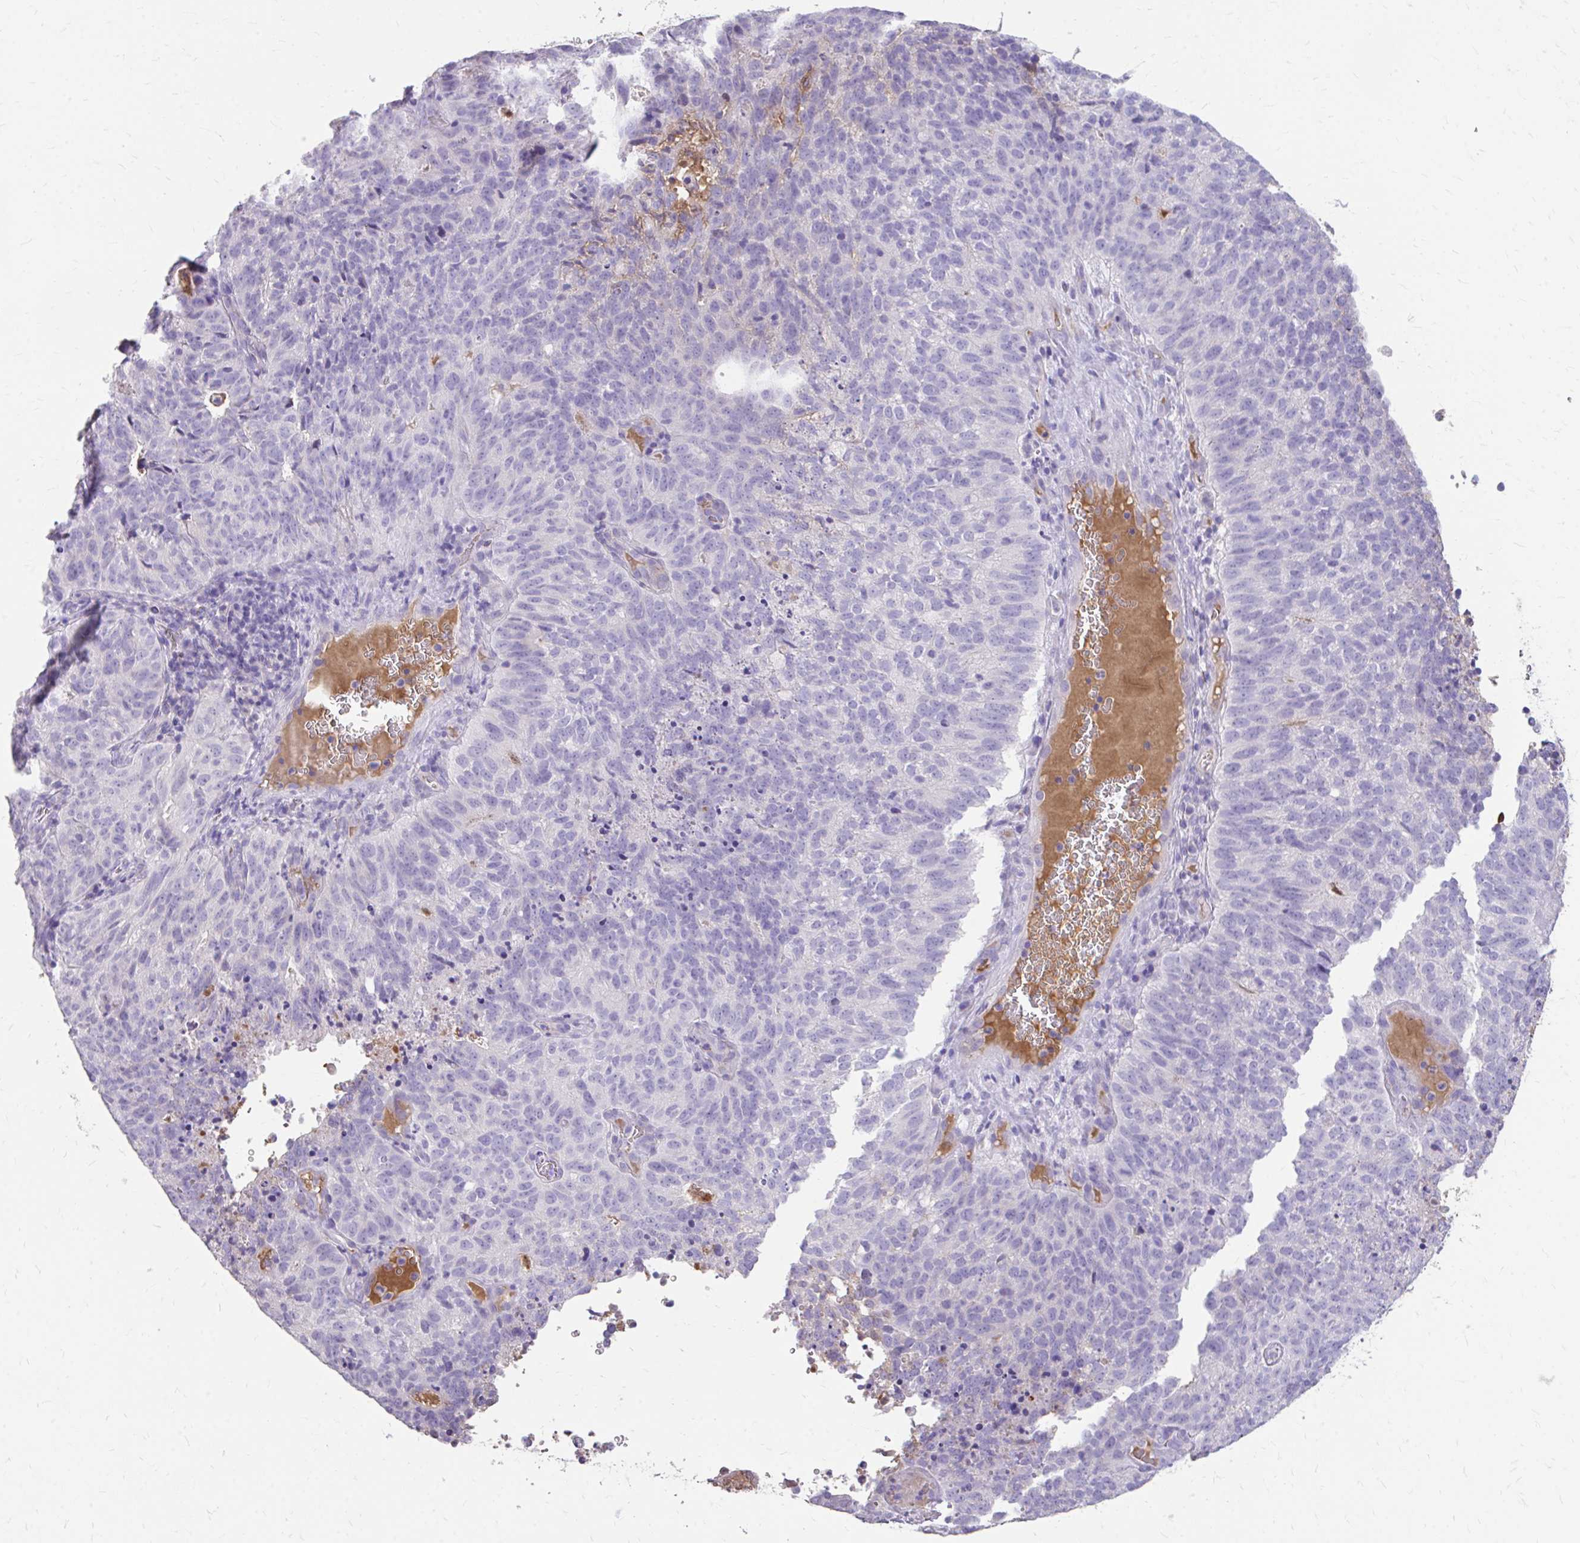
{"staining": {"intensity": "negative", "quantity": "none", "location": "none"}, "tissue": "cervical cancer", "cell_type": "Tumor cells", "image_type": "cancer", "snomed": [{"axis": "morphology", "description": "Adenocarcinoma, NOS"}, {"axis": "topography", "description": "Cervix"}], "caption": "Immunohistochemistry of human cervical adenocarcinoma exhibits no expression in tumor cells.", "gene": "CFH", "patient": {"sex": "female", "age": 38}}